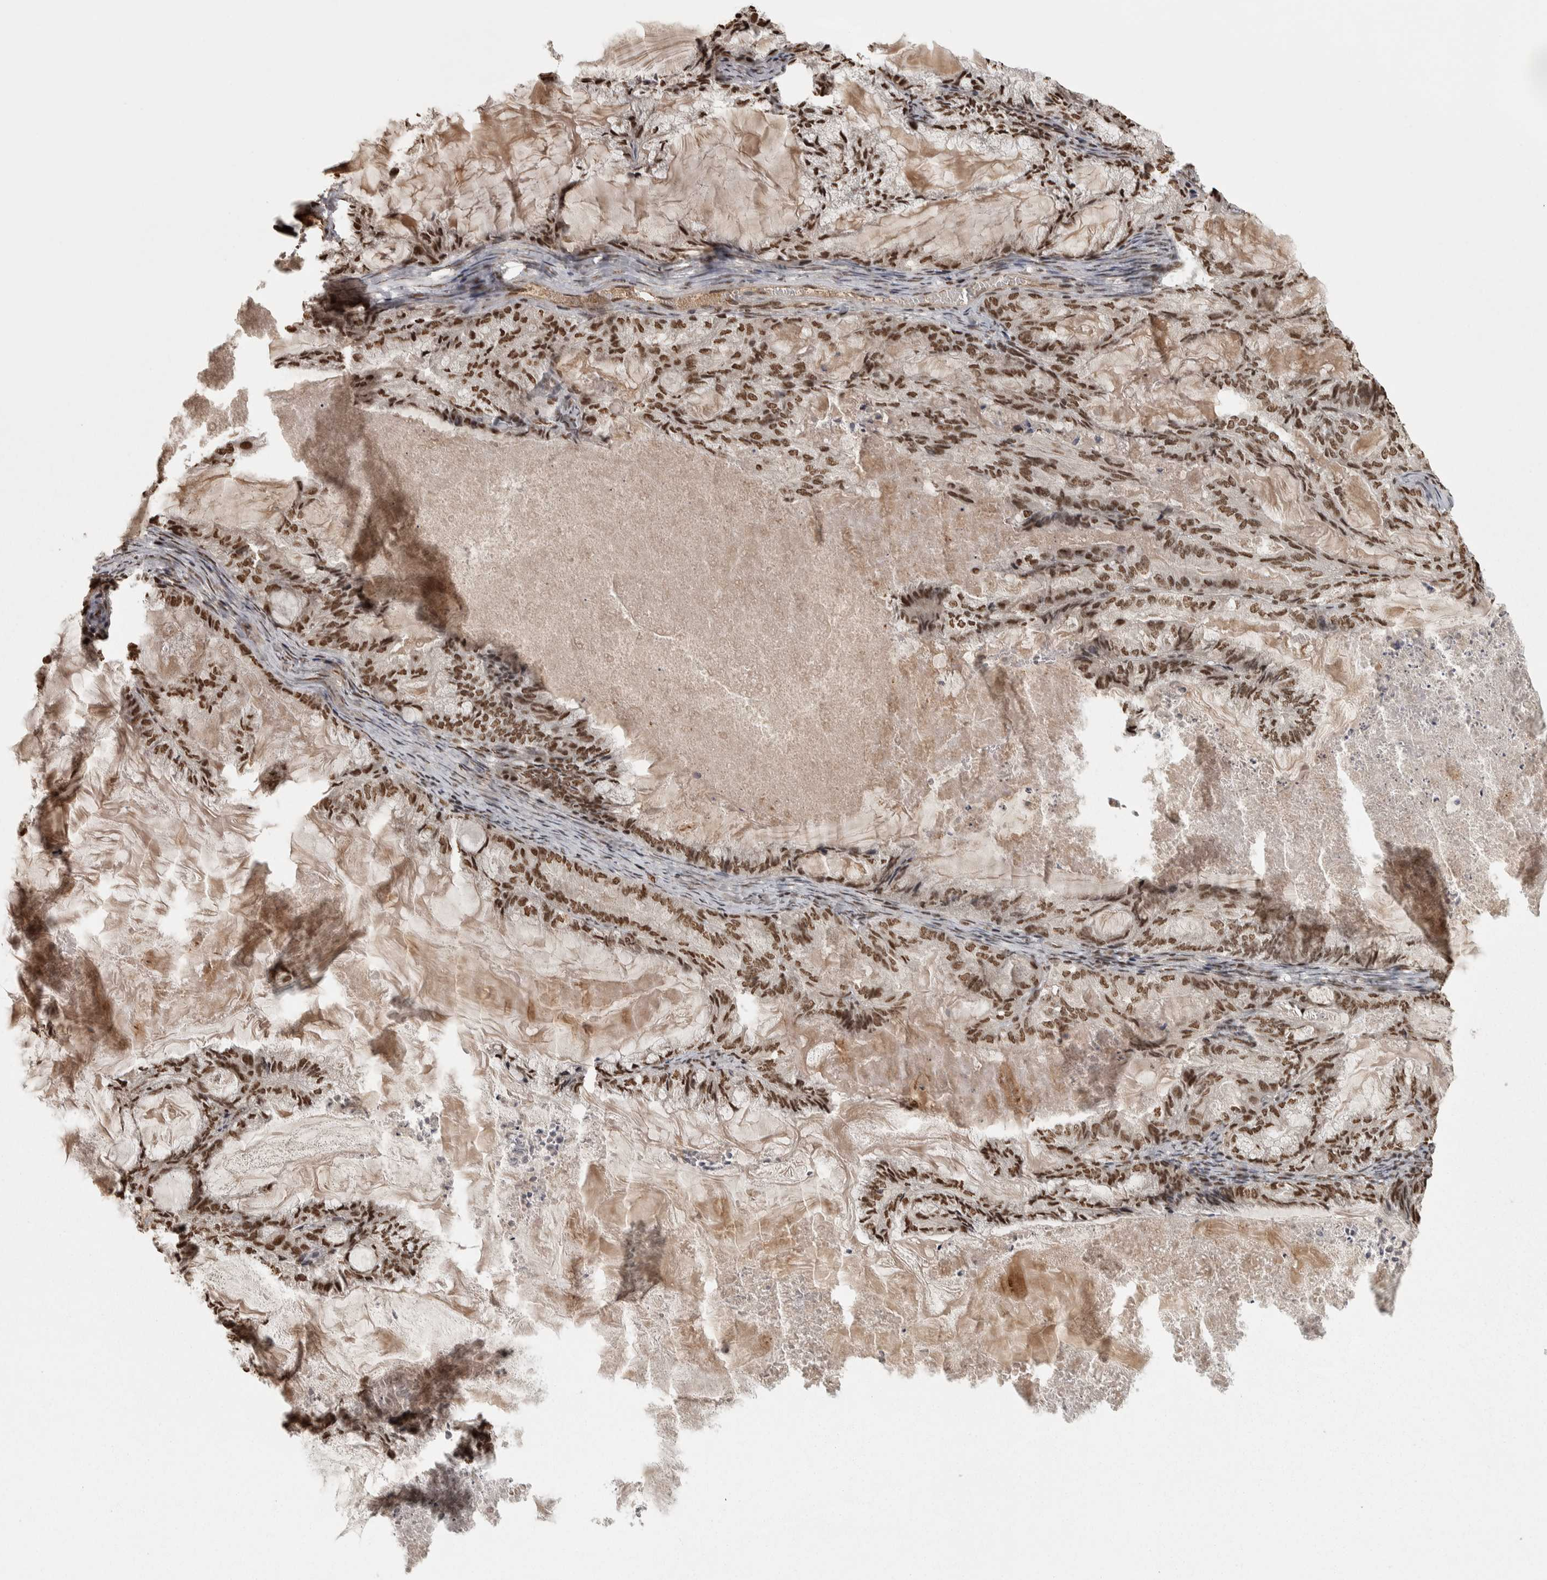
{"staining": {"intensity": "strong", "quantity": ">75%", "location": "nuclear"}, "tissue": "endometrial cancer", "cell_type": "Tumor cells", "image_type": "cancer", "snomed": [{"axis": "morphology", "description": "Adenocarcinoma, NOS"}, {"axis": "topography", "description": "Endometrium"}], "caption": "This photomicrograph shows immunohistochemistry (IHC) staining of endometrial adenocarcinoma, with high strong nuclear staining in approximately >75% of tumor cells.", "gene": "ZFHX4", "patient": {"sex": "female", "age": 86}}